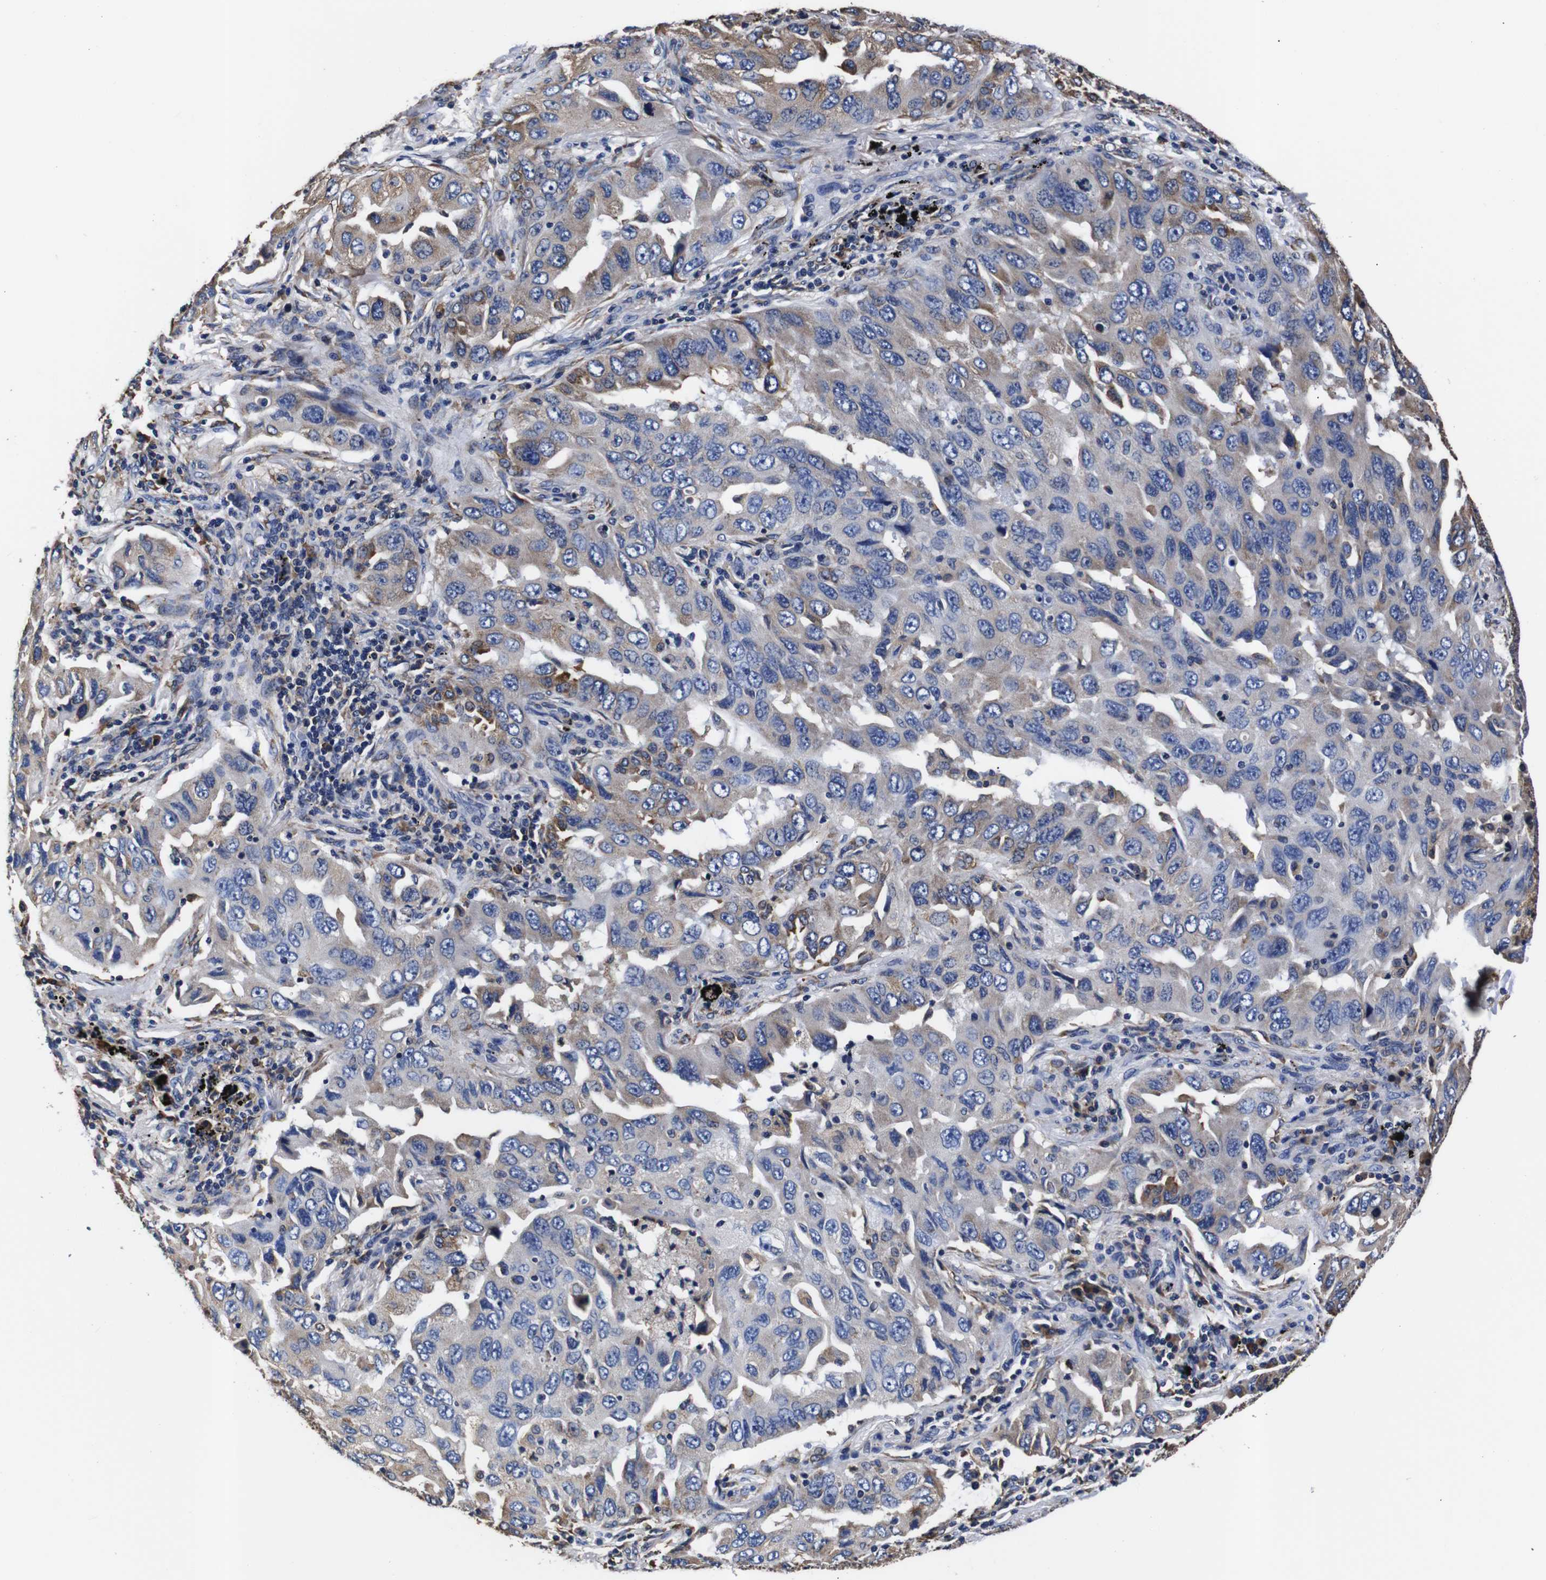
{"staining": {"intensity": "weak", "quantity": "<25%", "location": "cytoplasmic/membranous"}, "tissue": "lung cancer", "cell_type": "Tumor cells", "image_type": "cancer", "snomed": [{"axis": "morphology", "description": "Adenocarcinoma, NOS"}, {"axis": "topography", "description": "Lung"}], "caption": "Tumor cells show no significant expression in lung cancer (adenocarcinoma).", "gene": "PPIB", "patient": {"sex": "female", "age": 65}}